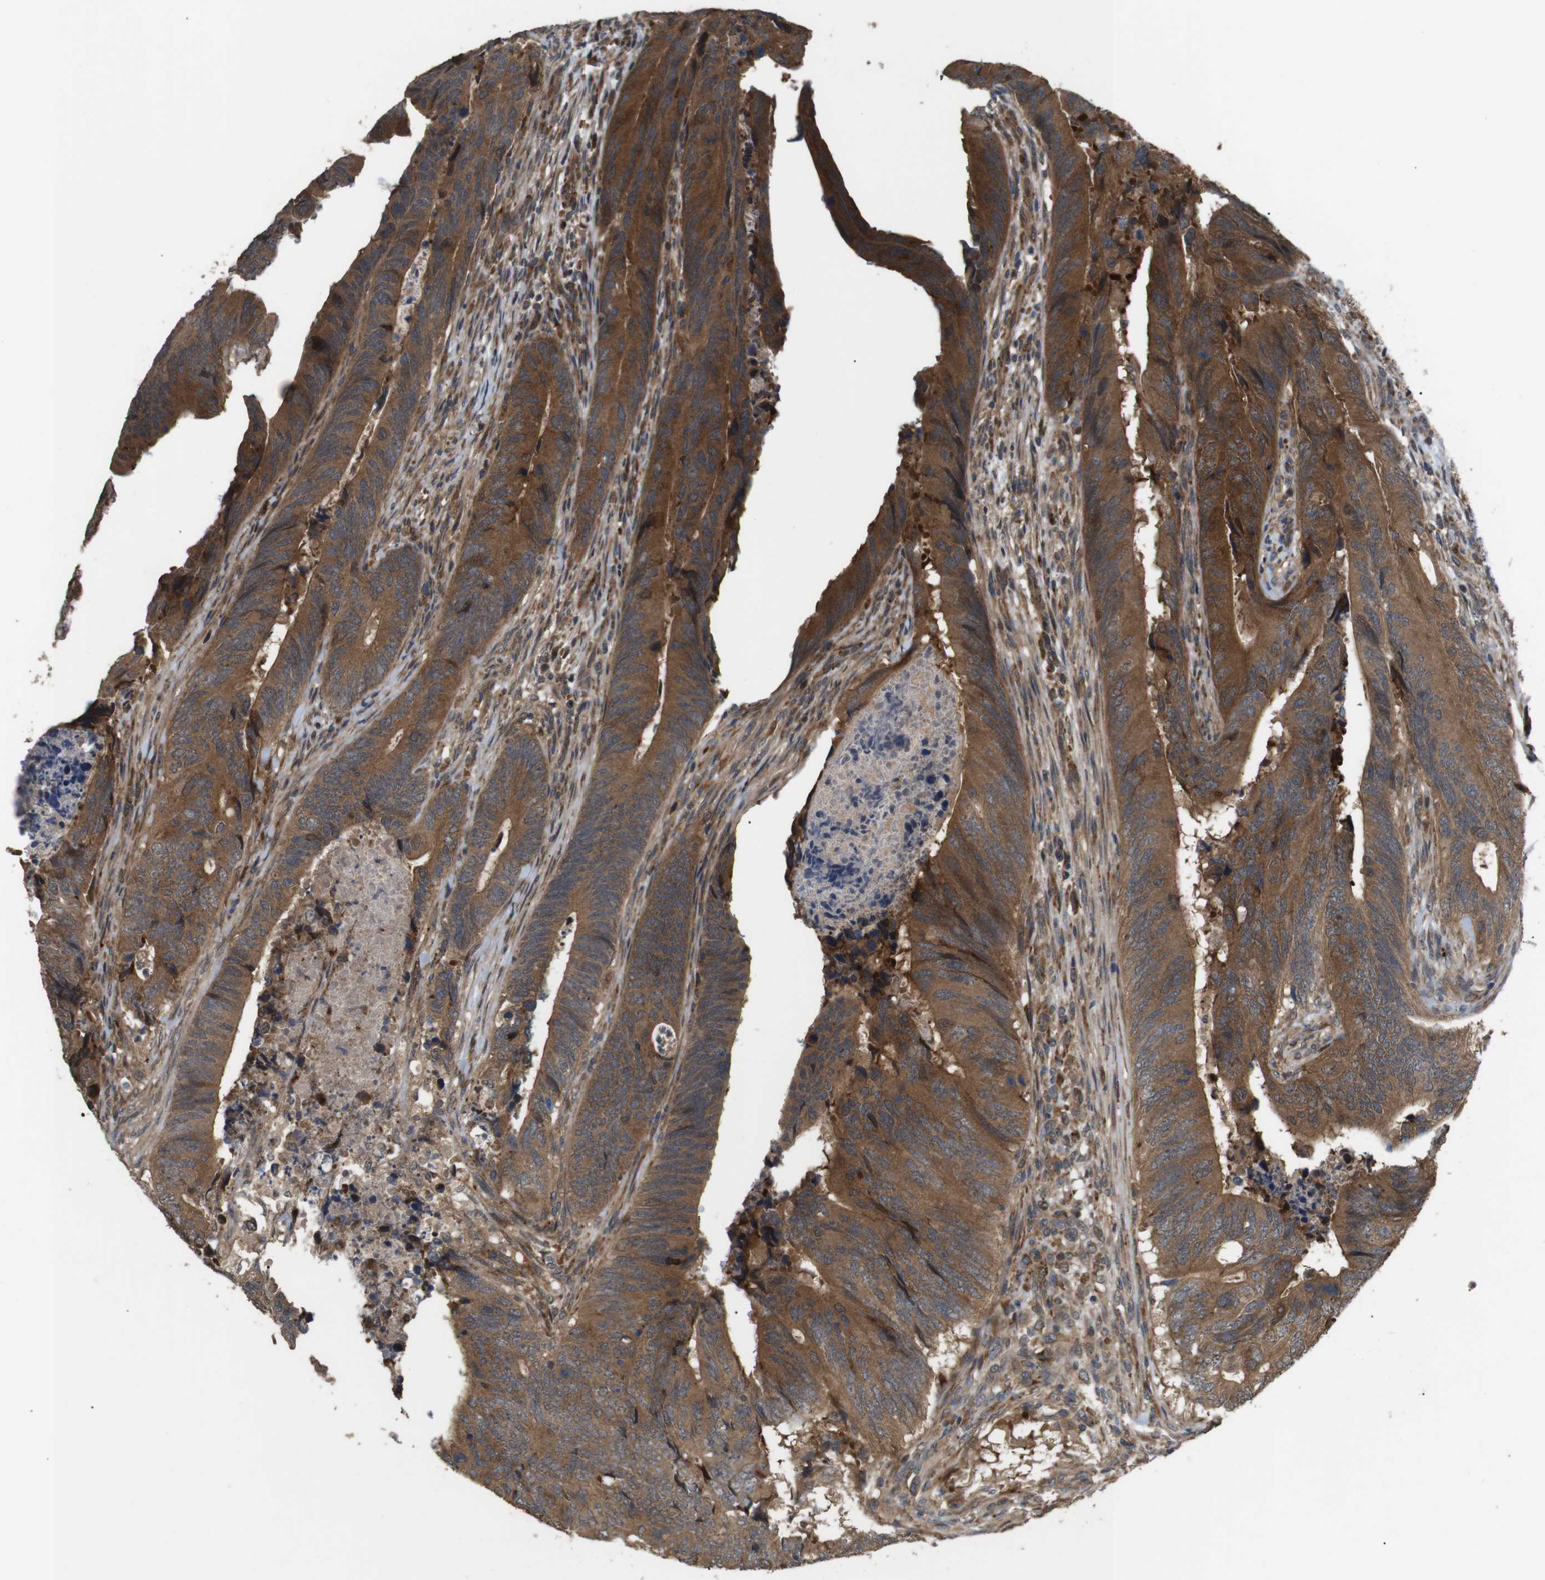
{"staining": {"intensity": "strong", "quantity": ">75%", "location": "cytoplasmic/membranous"}, "tissue": "colorectal cancer", "cell_type": "Tumor cells", "image_type": "cancer", "snomed": [{"axis": "morphology", "description": "Normal tissue, NOS"}, {"axis": "morphology", "description": "Adenocarcinoma, NOS"}, {"axis": "topography", "description": "Colon"}], "caption": "Protein staining of colorectal cancer (adenocarcinoma) tissue displays strong cytoplasmic/membranous expression in approximately >75% of tumor cells. (Brightfield microscopy of DAB IHC at high magnification).", "gene": "EPHB2", "patient": {"sex": "male", "age": 56}}